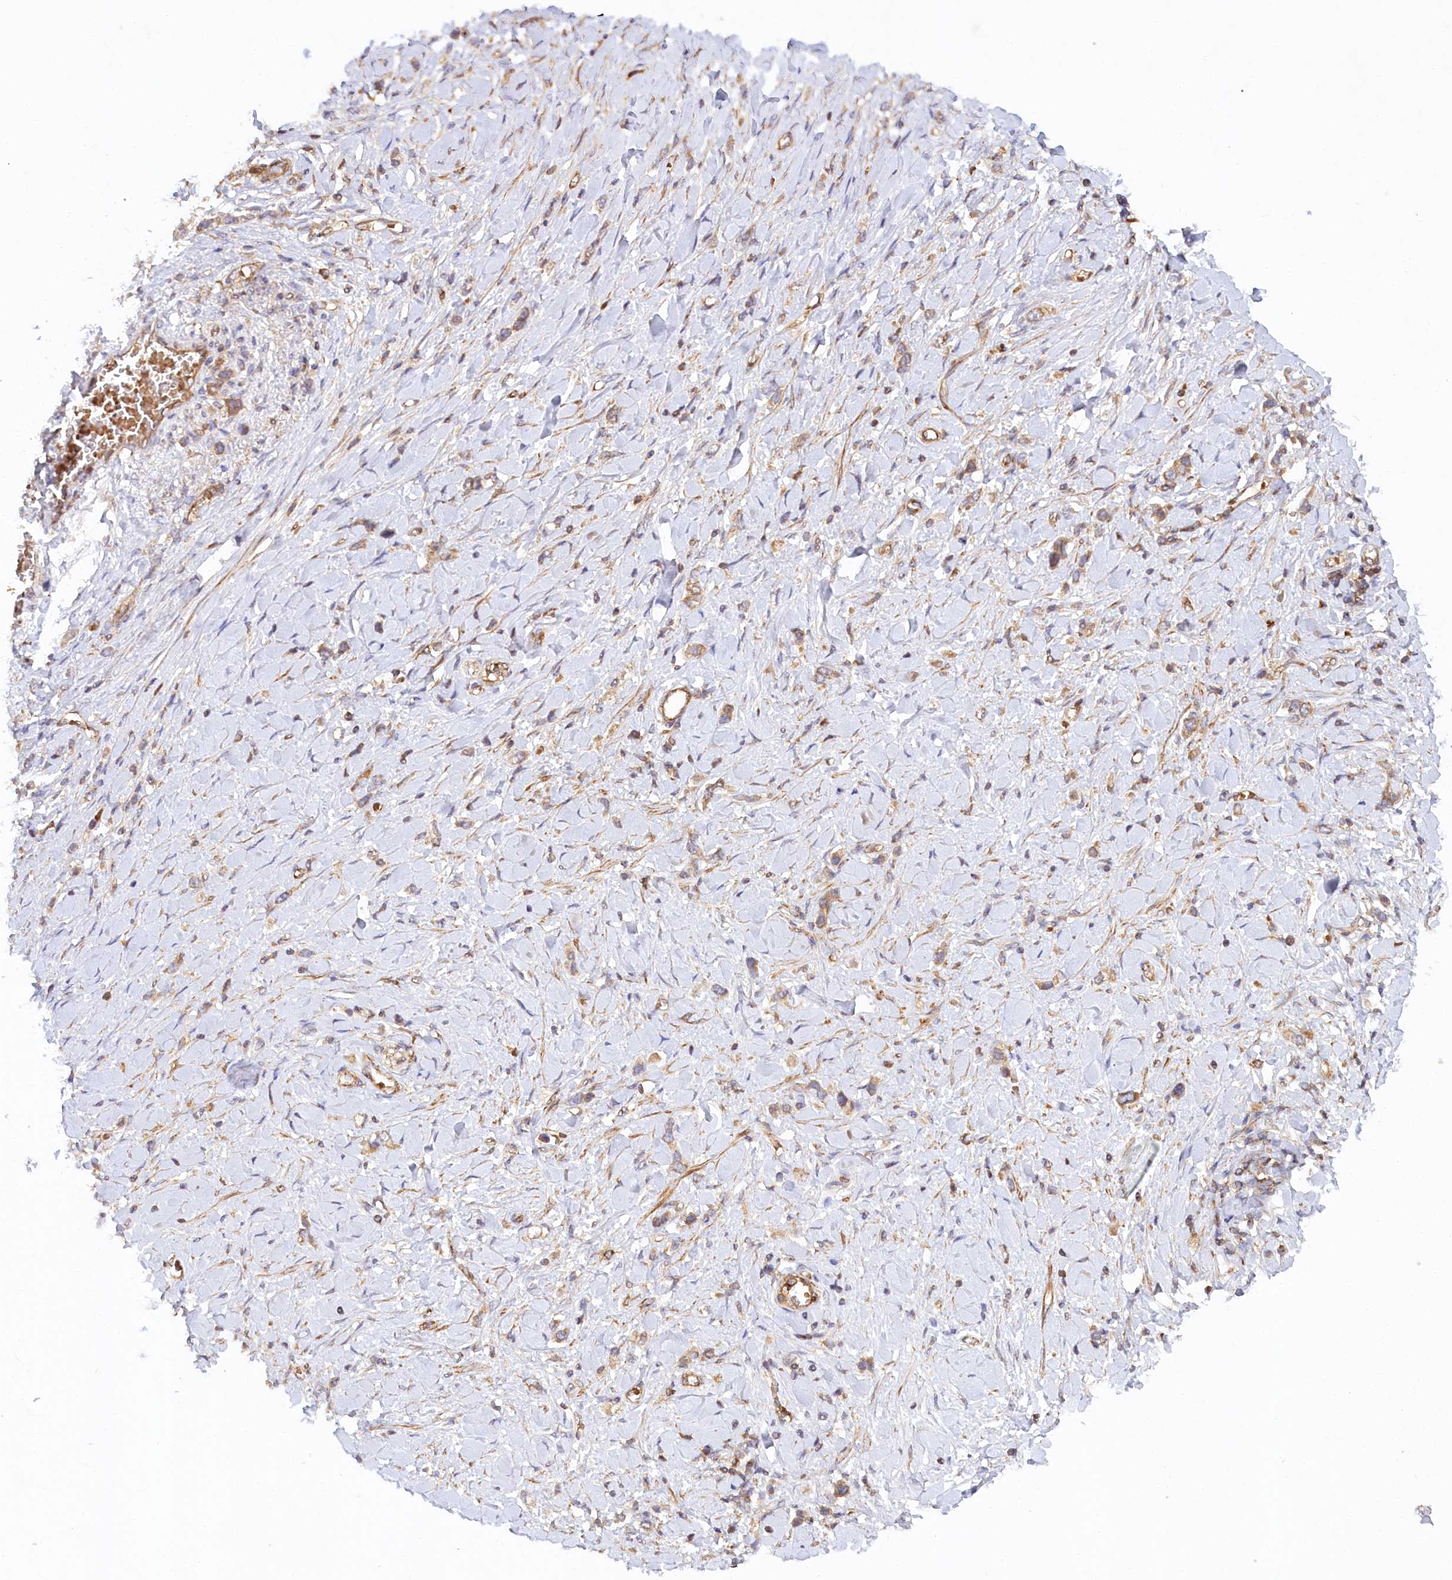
{"staining": {"intensity": "weak", "quantity": ">75%", "location": "cytoplasmic/membranous"}, "tissue": "stomach cancer", "cell_type": "Tumor cells", "image_type": "cancer", "snomed": [{"axis": "morphology", "description": "Normal tissue, NOS"}, {"axis": "morphology", "description": "Adenocarcinoma, NOS"}, {"axis": "topography", "description": "Stomach, upper"}, {"axis": "topography", "description": "Stomach"}], "caption": "A brown stain shows weak cytoplasmic/membranous positivity of a protein in stomach adenocarcinoma tumor cells. (Stains: DAB (3,3'-diaminobenzidine) in brown, nuclei in blue, Microscopy: brightfield microscopy at high magnification).", "gene": "PAIP2", "patient": {"sex": "female", "age": 65}}